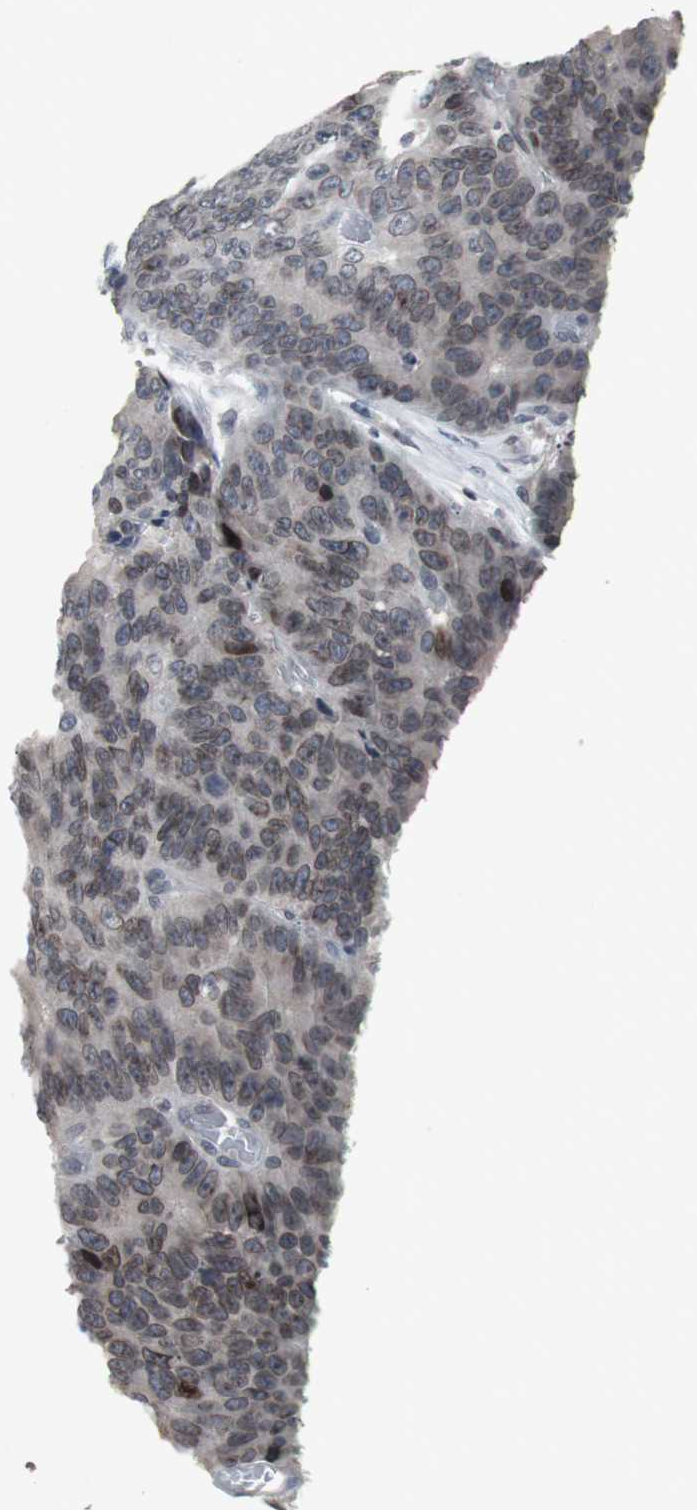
{"staining": {"intensity": "moderate", "quantity": "25%-75%", "location": "cytoplasmic/membranous,nuclear"}, "tissue": "colorectal cancer", "cell_type": "Tumor cells", "image_type": "cancer", "snomed": [{"axis": "morphology", "description": "Adenocarcinoma, NOS"}, {"axis": "topography", "description": "Colon"}], "caption": "Colorectal cancer stained with DAB (3,3'-diaminobenzidine) immunohistochemistry displays medium levels of moderate cytoplasmic/membranous and nuclear staining in about 25%-75% of tumor cells.", "gene": "ZNF396", "patient": {"sex": "female", "age": 86}}